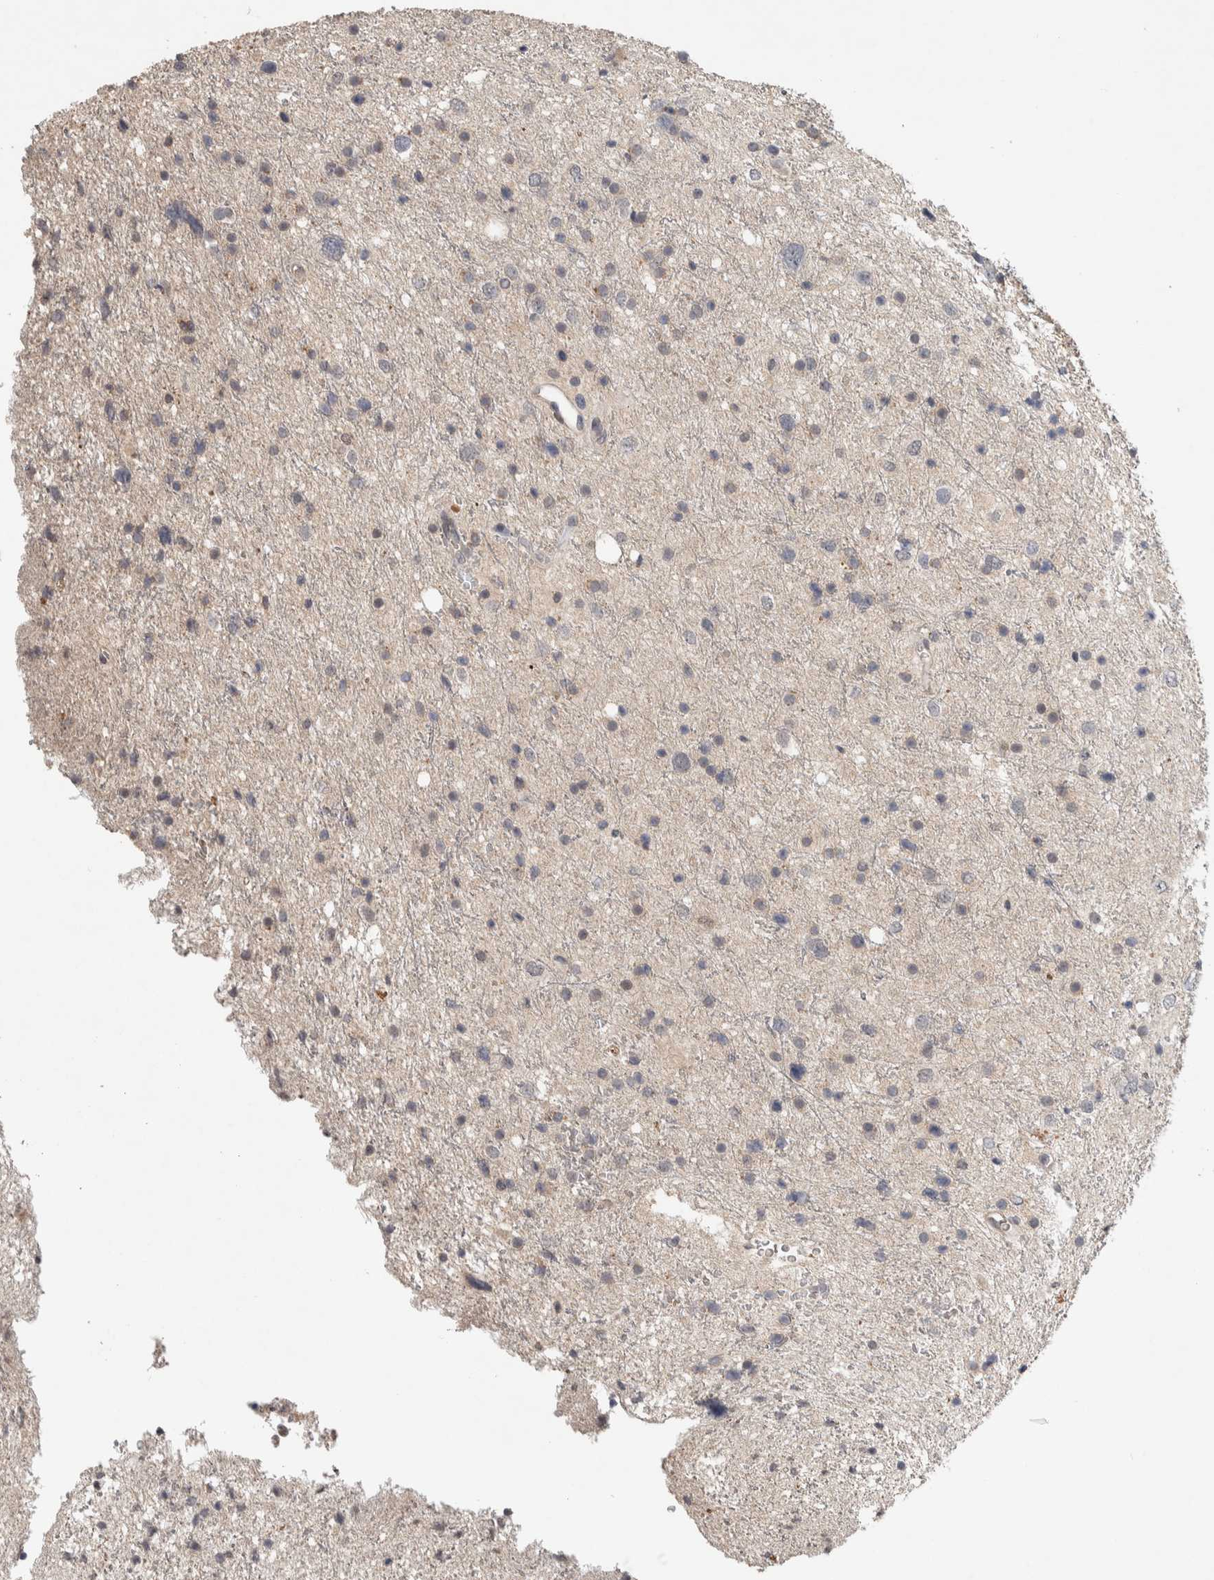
{"staining": {"intensity": "weak", "quantity": "<25%", "location": "cytoplasmic/membranous"}, "tissue": "glioma", "cell_type": "Tumor cells", "image_type": "cancer", "snomed": [{"axis": "morphology", "description": "Glioma, malignant, Low grade"}, {"axis": "topography", "description": "Brain"}], "caption": "Tumor cells show no significant protein positivity in low-grade glioma (malignant).", "gene": "CHRM3", "patient": {"sex": "female", "age": 37}}